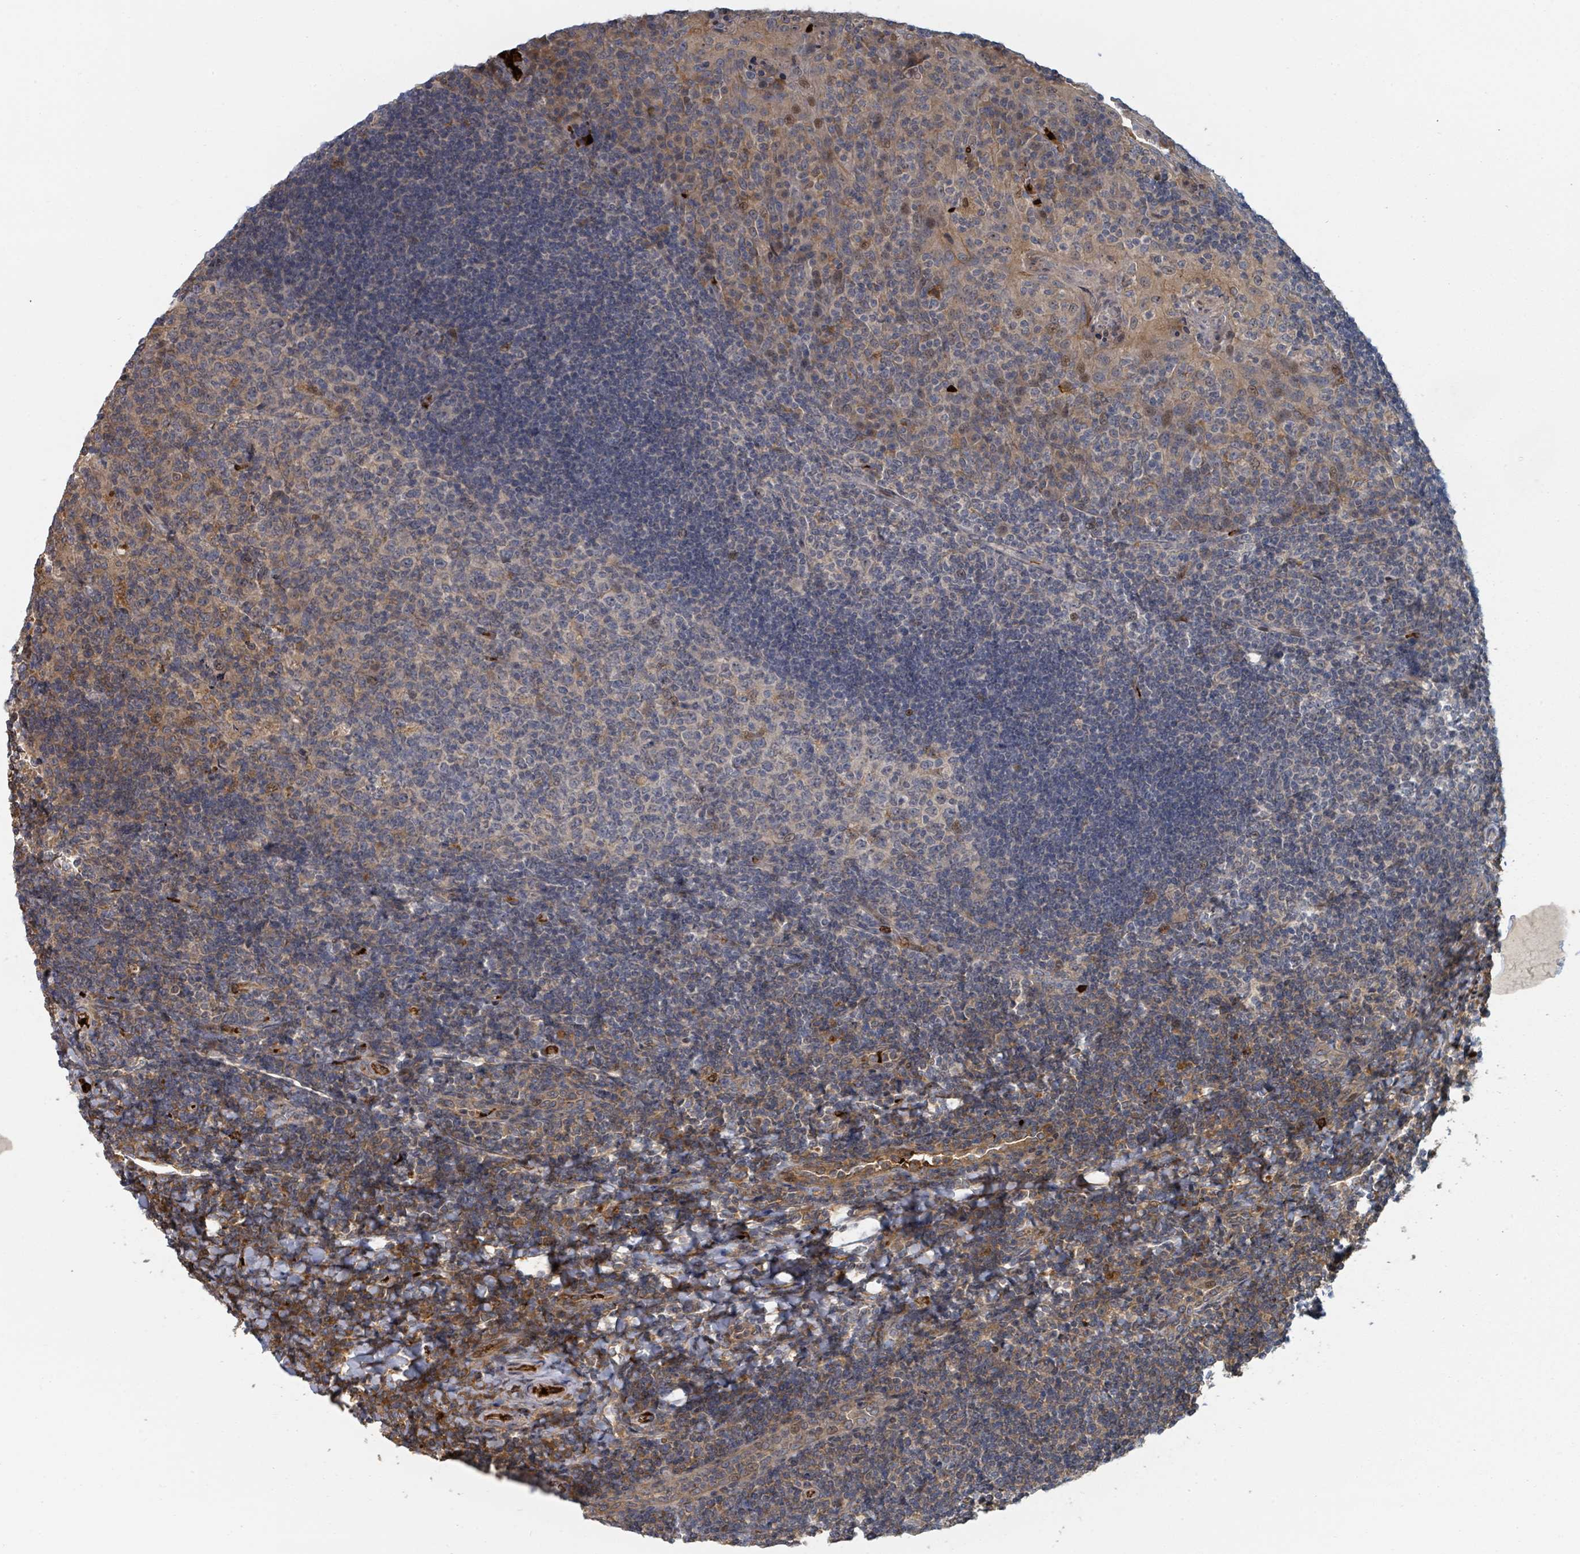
{"staining": {"intensity": "weak", "quantity": "<25%", "location": "cytoplasmic/membranous"}, "tissue": "tonsil", "cell_type": "Germinal center cells", "image_type": "normal", "snomed": [{"axis": "morphology", "description": "Normal tissue, NOS"}, {"axis": "topography", "description": "Tonsil"}], "caption": "Protein analysis of benign tonsil demonstrates no significant expression in germinal center cells. The staining was performed using DAB (3,3'-diaminobenzidine) to visualize the protein expression in brown, while the nuclei were stained in blue with hematoxylin (Magnification: 20x).", "gene": "TRPC4AP", "patient": {"sex": "male", "age": 17}}